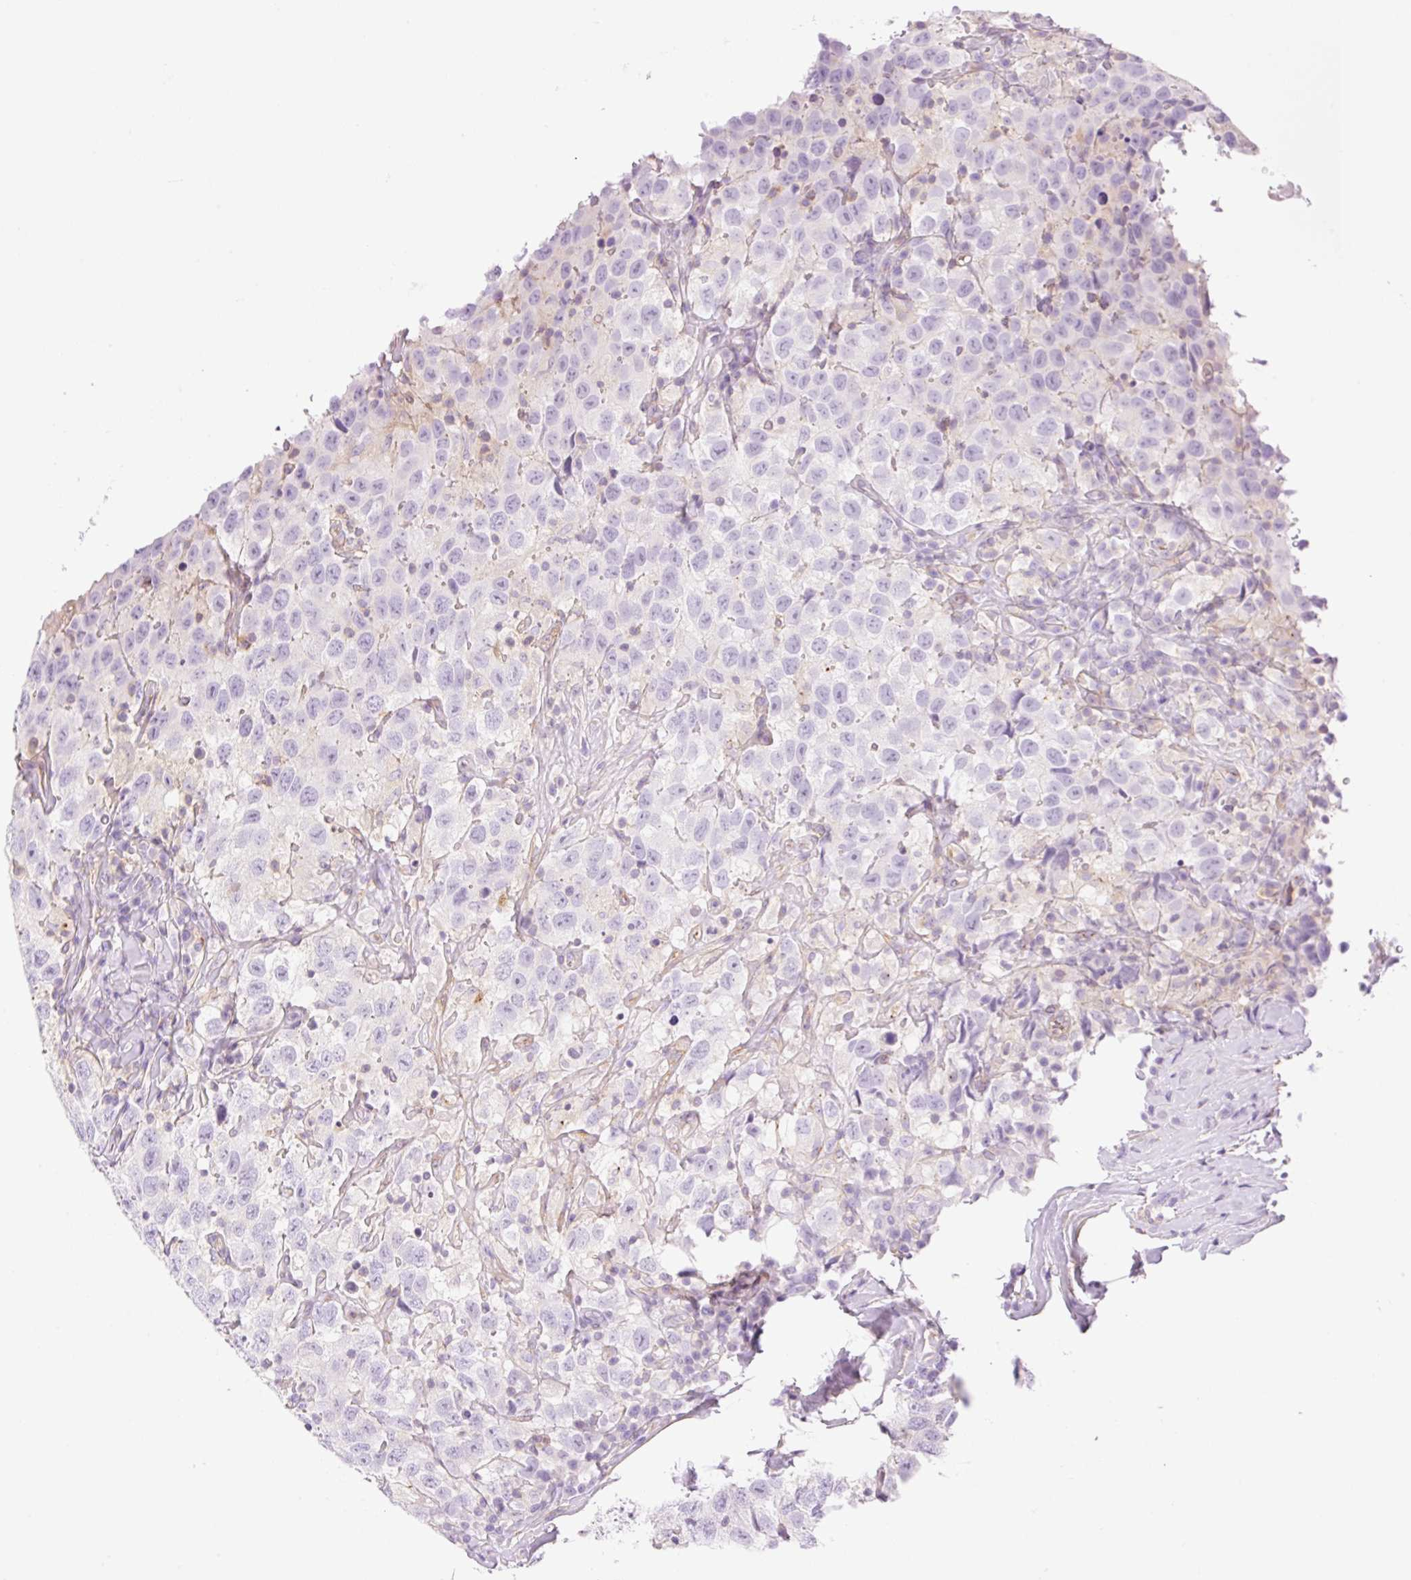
{"staining": {"intensity": "negative", "quantity": "none", "location": "none"}, "tissue": "testis cancer", "cell_type": "Tumor cells", "image_type": "cancer", "snomed": [{"axis": "morphology", "description": "Seminoma, NOS"}, {"axis": "topography", "description": "Testis"}], "caption": "Immunohistochemical staining of testis seminoma shows no significant staining in tumor cells.", "gene": "EHD3", "patient": {"sex": "male", "age": 41}}